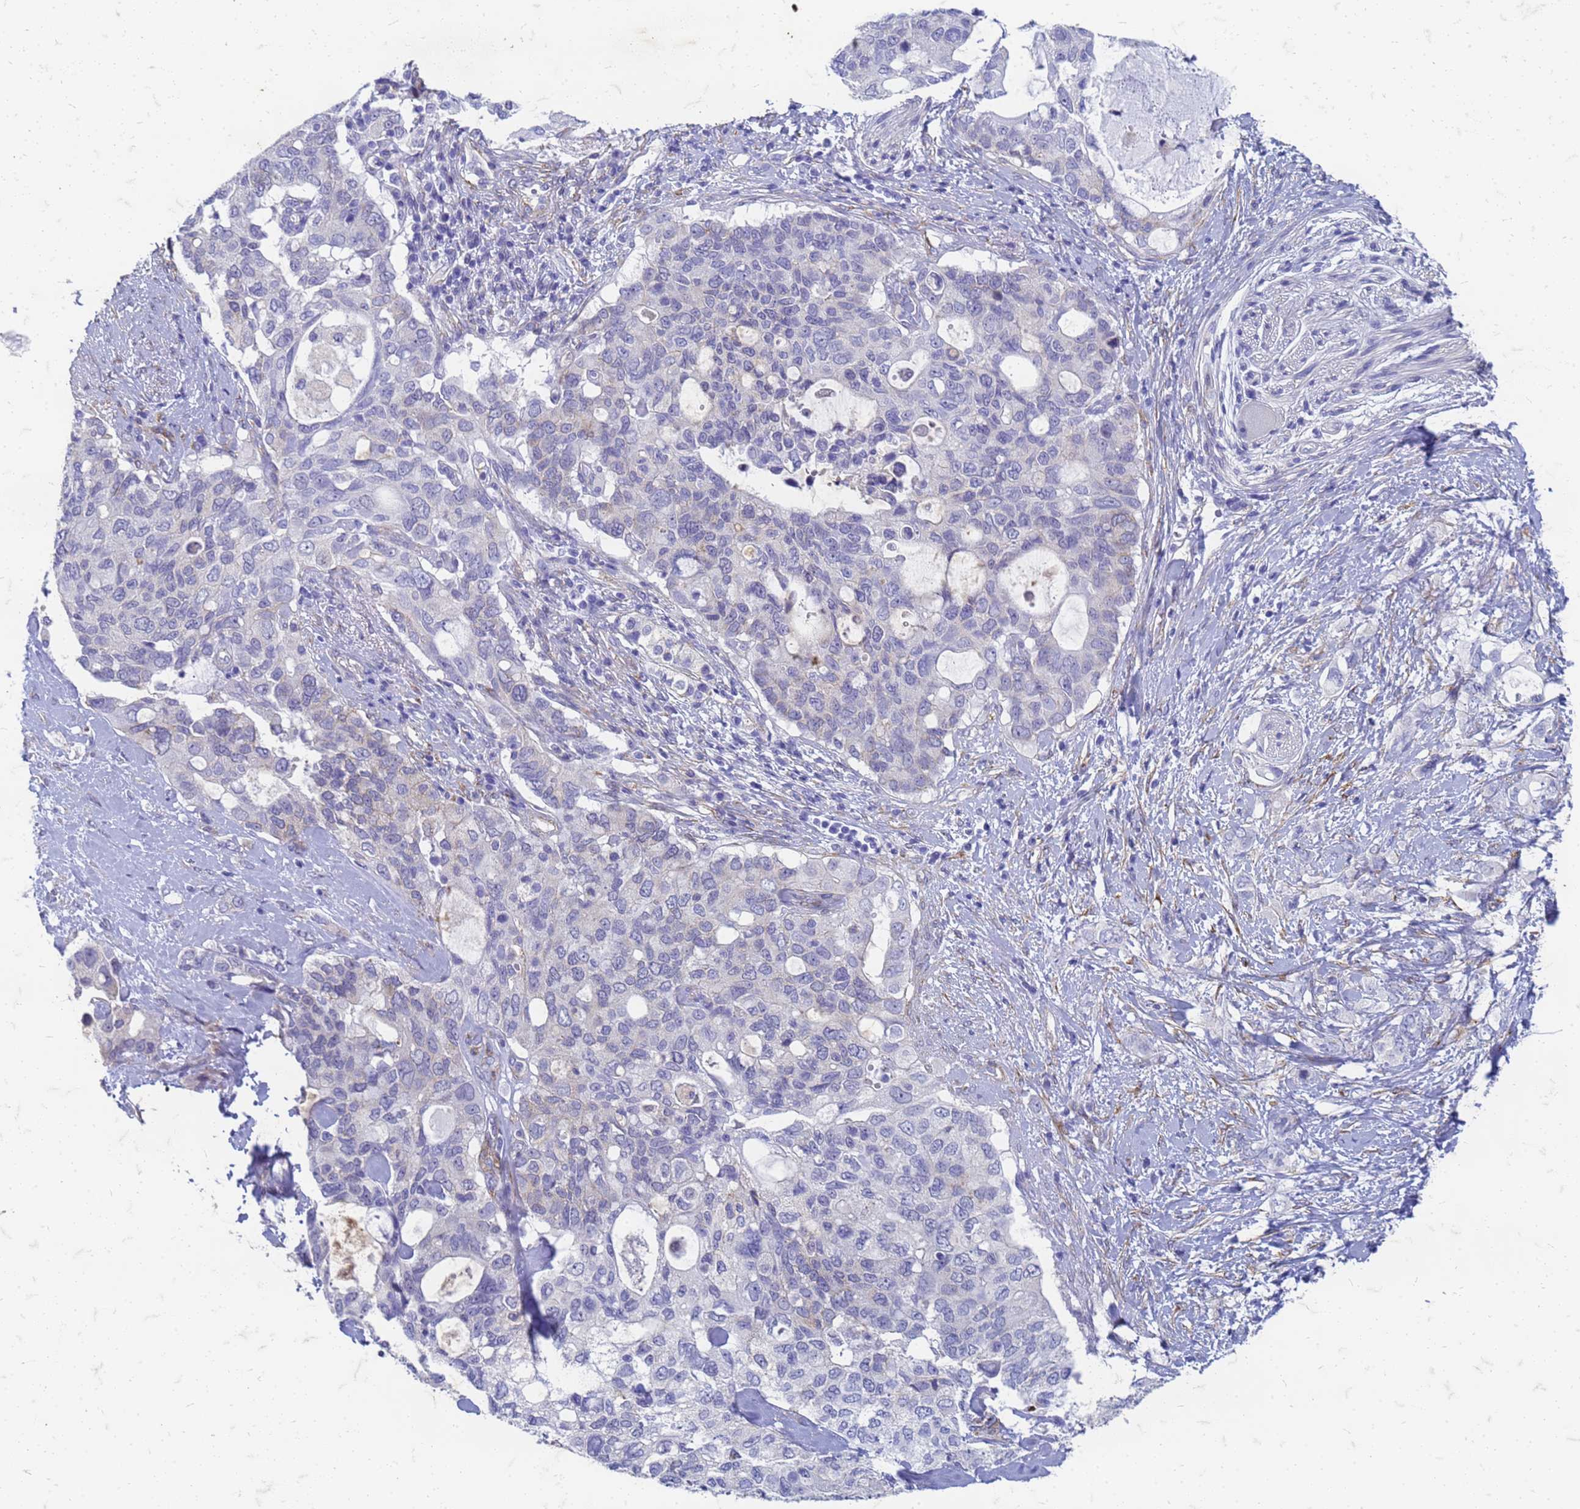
{"staining": {"intensity": "negative", "quantity": "none", "location": "none"}, "tissue": "pancreatic cancer", "cell_type": "Tumor cells", "image_type": "cancer", "snomed": [{"axis": "morphology", "description": "Adenocarcinoma, NOS"}, {"axis": "topography", "description": "Pancreas"}], "caption": "There is no significant staining in tumor cells of pancreatic cancer.", "gene": "TRIM64B", "patient": {"sex": "female", "age": 56}}